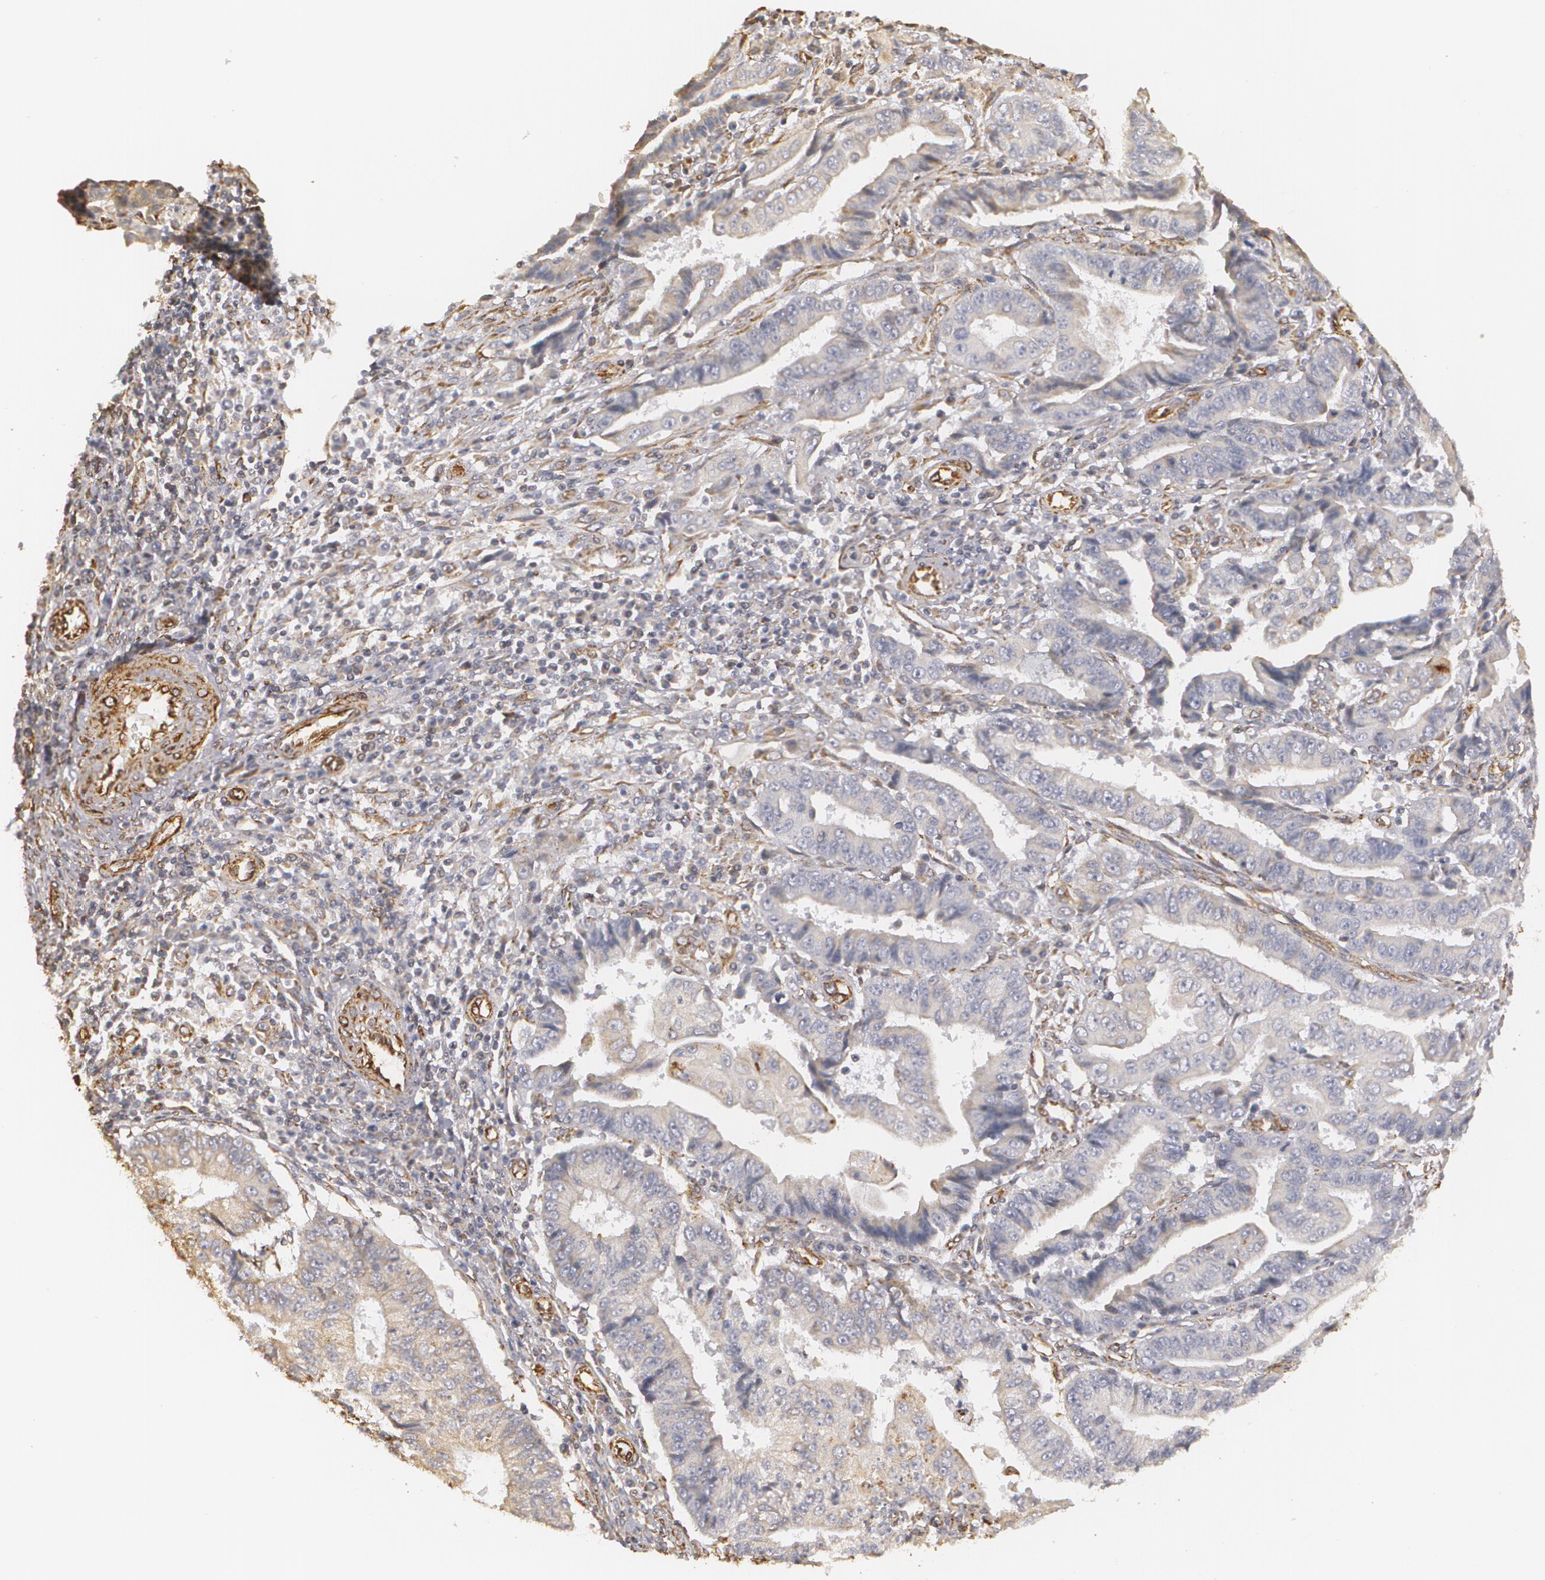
{"staining": {"intensity": "weak", "quantity": "25%-75%", "location": "cytoplasmic/membranous"}, "tissue": "endometrial cancer", "cell_type": "Tumor cells", "image_type": "cancer", "snomed": [{"axis": "morphology", "description": "Adenocarcinoma, NOS"}, {"axis": "topography", "description": "Endometrium"}], "caption": "Adenocarcinoma (endometrial) stained for a protein (brown) shows weak cytoplasmic/membranous positive positivity in about 25%-75% of tumor cells.", "gene": "CYB5R3", "patient": {"sex": "female", "age": 75}}